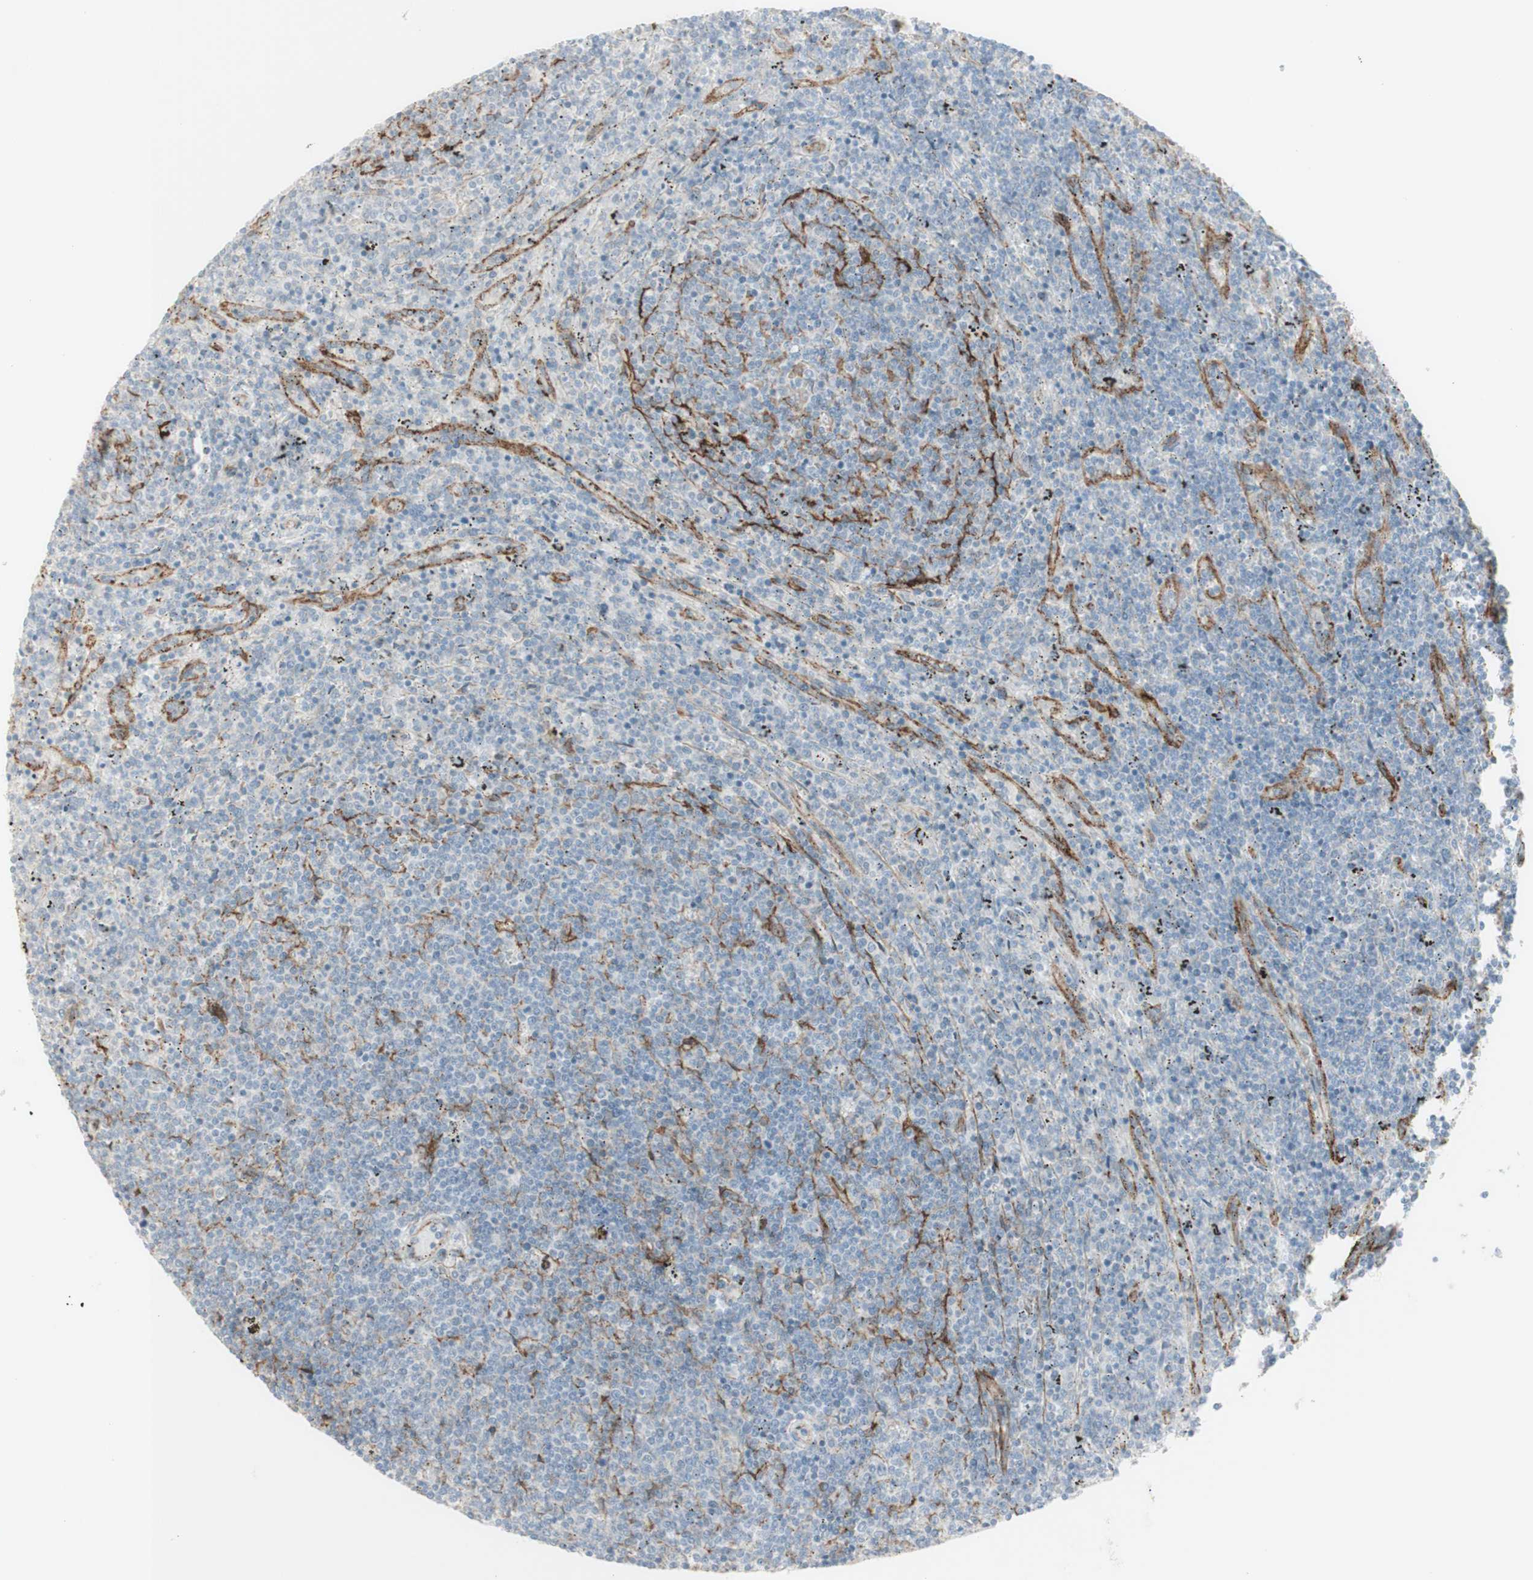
{"staining": {"intensity": "moderate", "quantity": "<25%", "location": "cytoplasmic/membranous"}, "tissue": "lymphoma", "cell_type": "Tumor cells", "image_type": "cancer", "snomed": [{"axis": "morphology", "description": "Malignant lymphoma, non-Hodgkin's type, Low grade"}, {"axis": "topography", "description": "Spleen"}], "caption": "IHC staining of malignant lymphoma, non-Hodgkin's type (low-grade), which demonstrates low levels of moderate cytoplasmic/membranous expression in about <25% of tumor cells indicating moderate cytoplasmic/membranous protein positivity. The staining was performed using DAB (3,3'-diaminobenzidine) (brown) for protein detection and nuclei were counterstained in hematoxylin (blue).", "gene": "MYO6", "patient": {"sex": "female", "age": 50}}